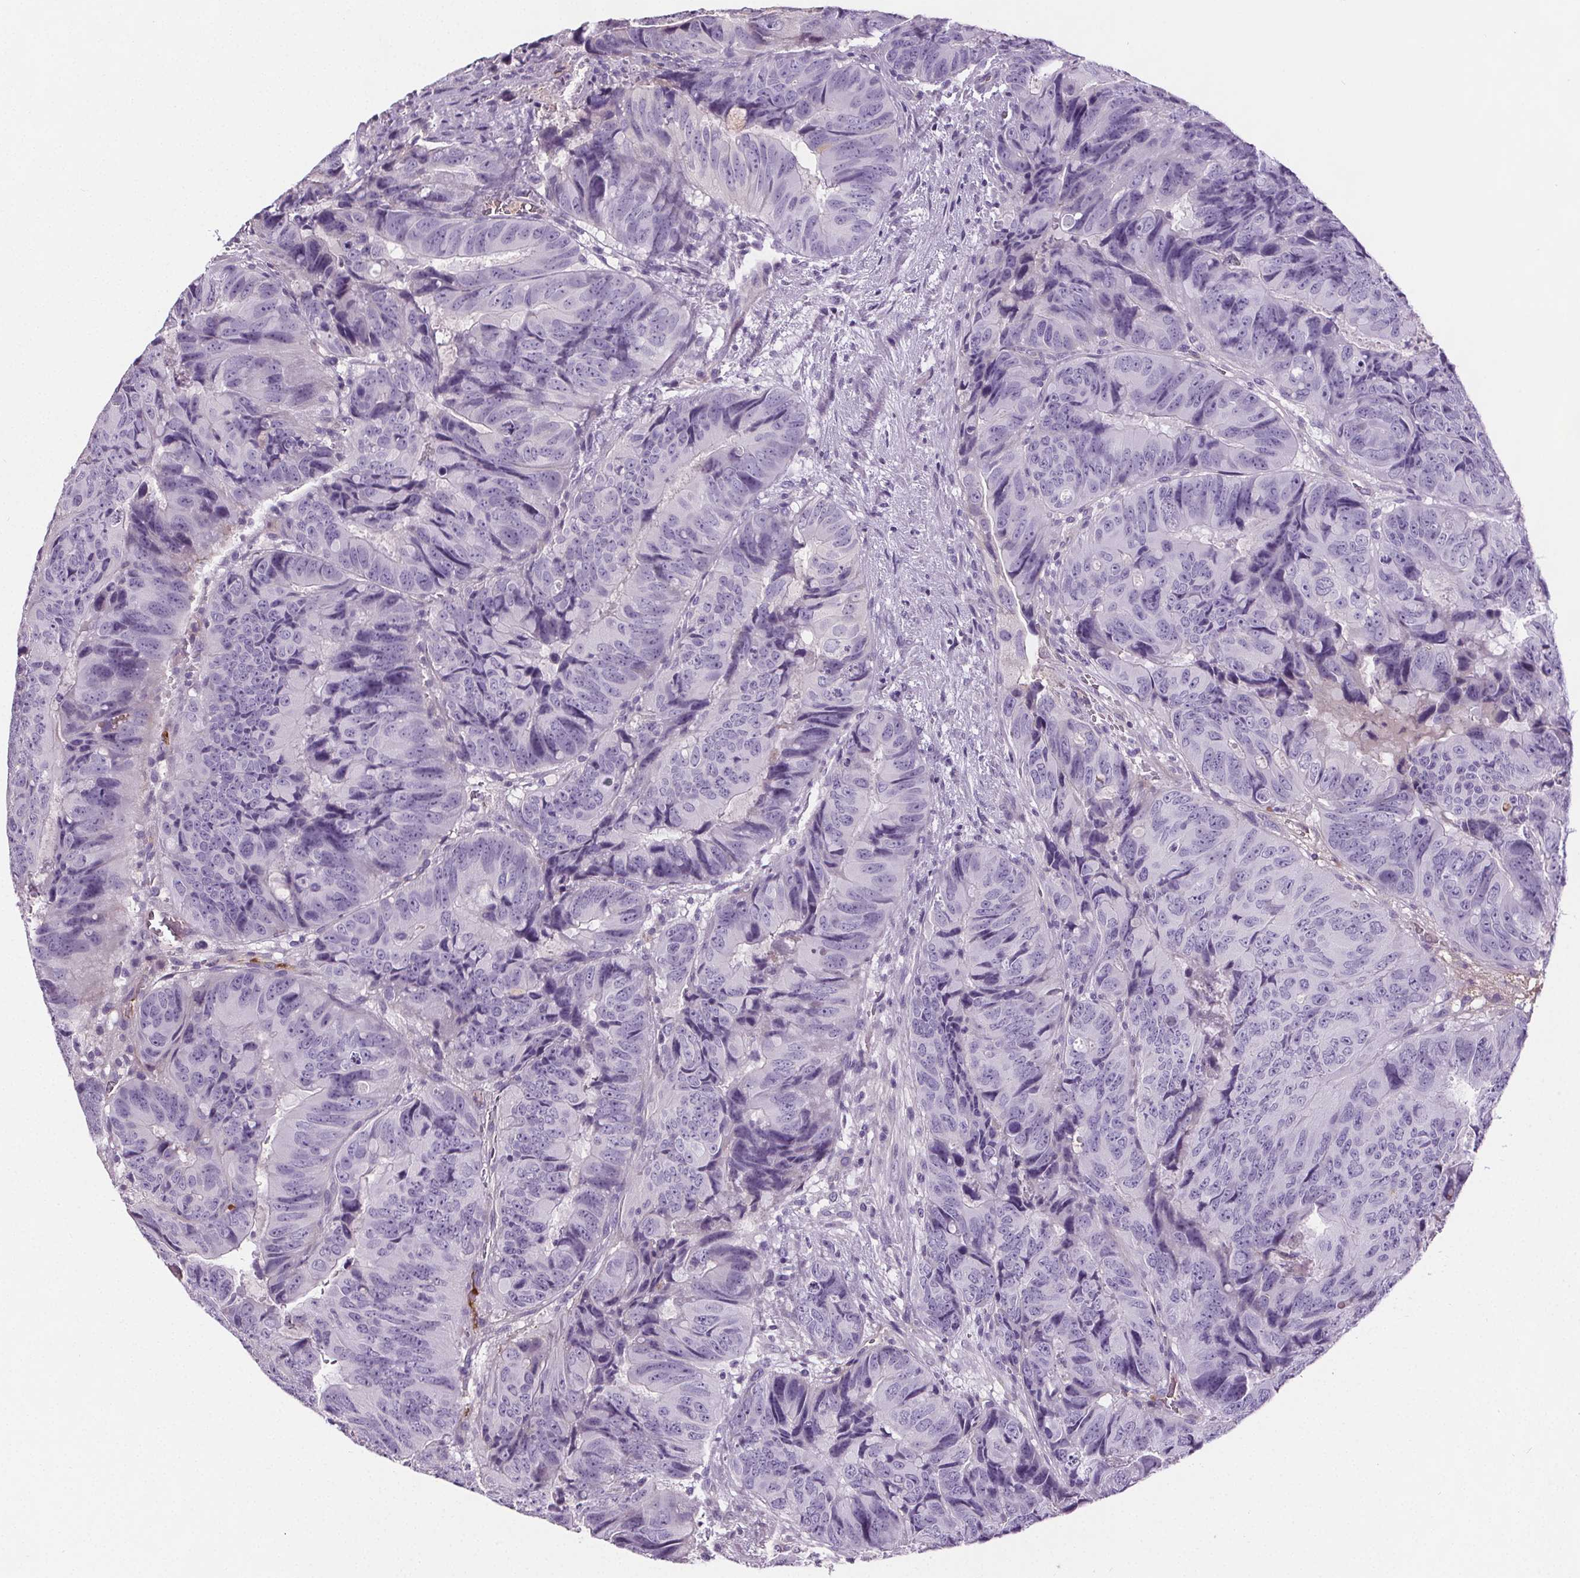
{"staining": {"intensity": "negative", "quantity": "none", "location": "none"}, "tissue": "colorectal cancer", "cell_type": "Tumor cells", "image_type": "cancer", "snomed": [{"axis": "morphology", "description": "Adenocarcinoma, NOS"}, {"axis": "topography", "description": "Colon"}], "caption": "This is an IHC micrograph of colorectal adenocarcinoma. There is no positivity in tumor cells.", "gene": "CD5L", "patient": {"sex": "male", "age": 79}}